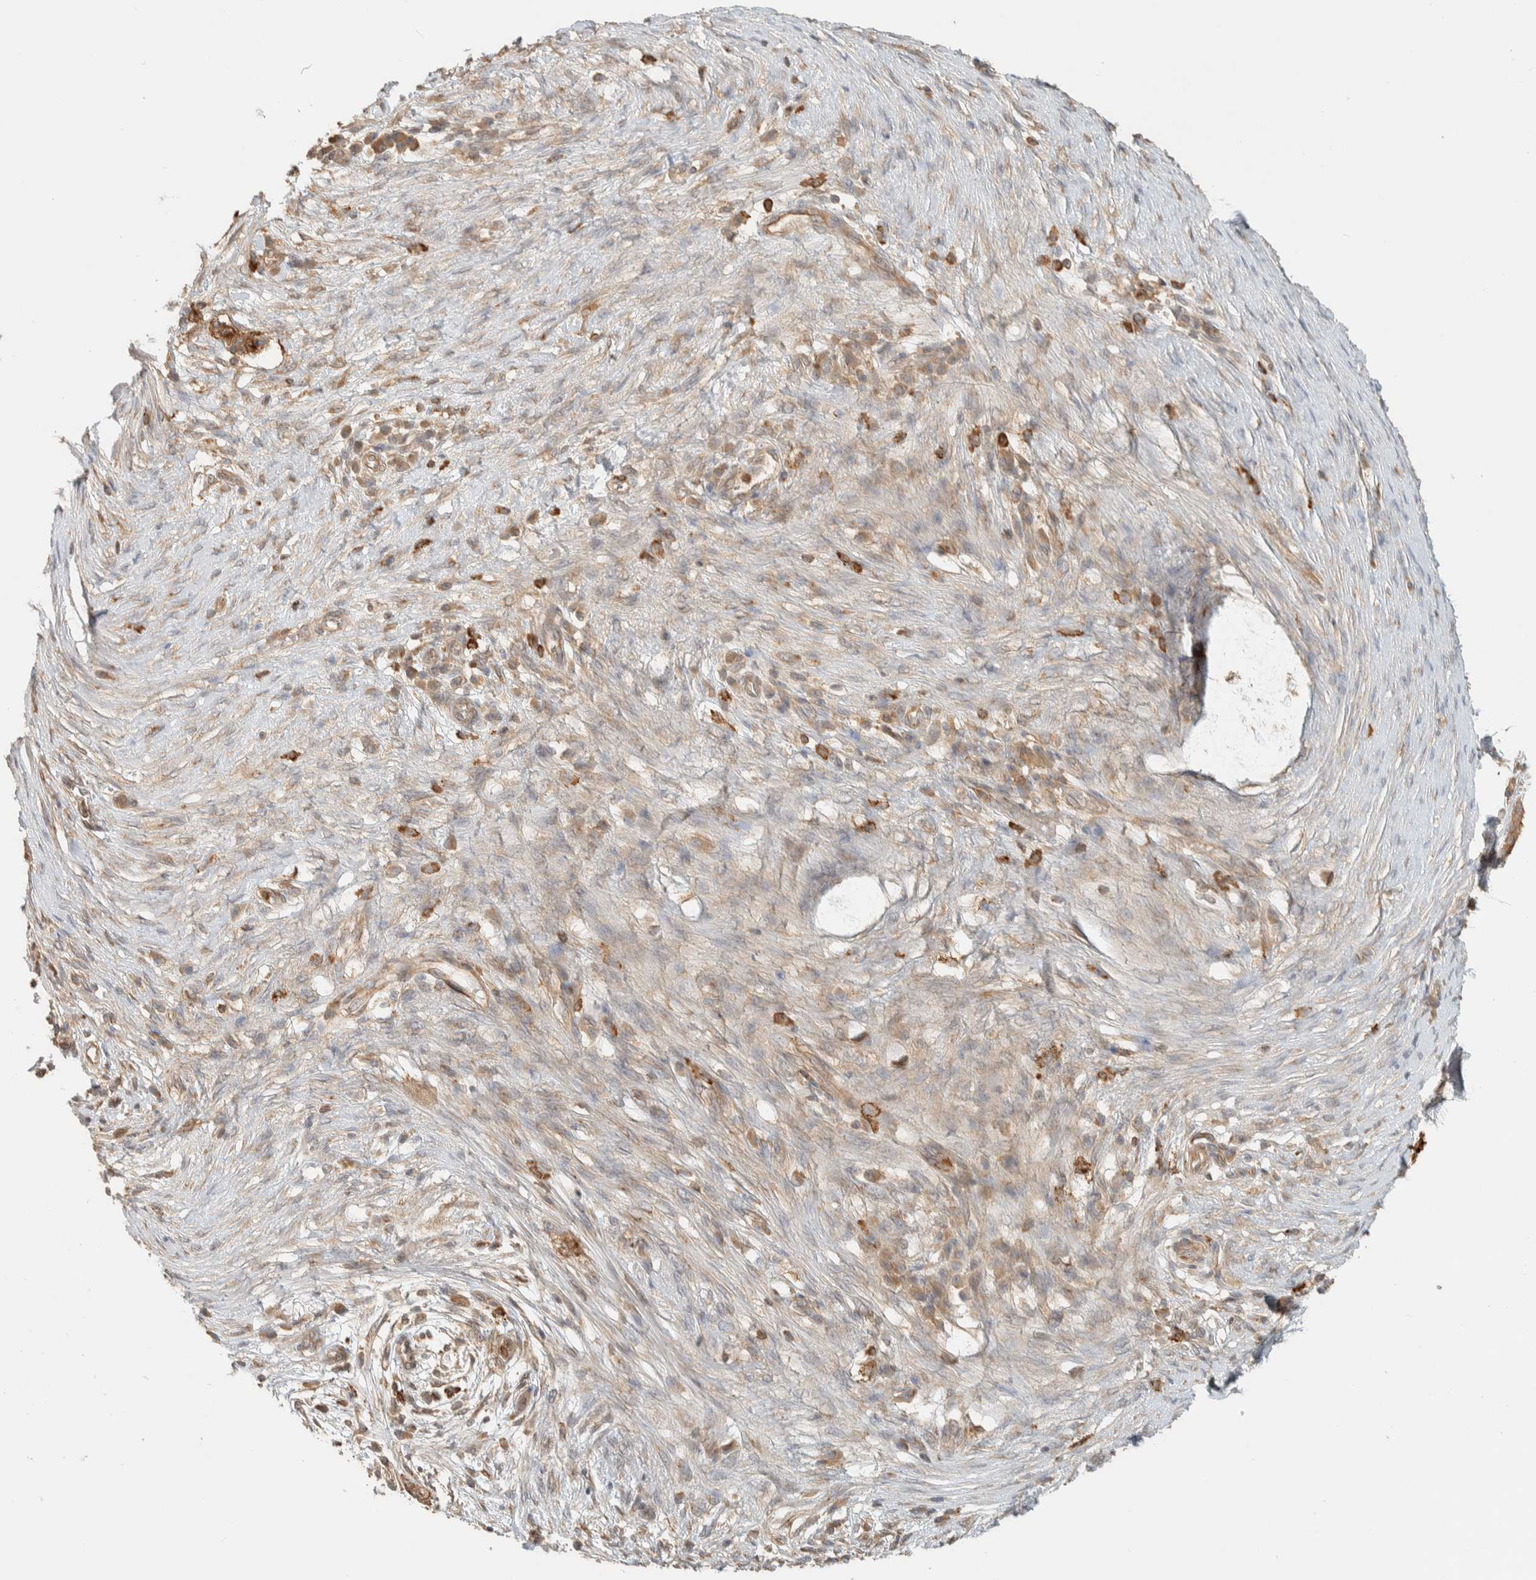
{"staining": {"intensity": "moderate", "quantity": ">75%", "location": "cytoplasmic/membranous"}, "tissue": "pancreatic cancer", "cell_type": "Tumor cells", "image_type": "cancer", "snomed": [{"axis": "morphology", "description": "Adenocarcinoma, NOS"}, {"axis": "topography", "description": "Pancreas"}], "caption": "Human pancreatic adenocarcinoma stained for a protein (brown) shows moderate cytoplasmic/membranous positive positivity in about >75% of tumor cells.", "gene": "RAB11FIP1", "patient": {"sex": "male", "age": 72}}